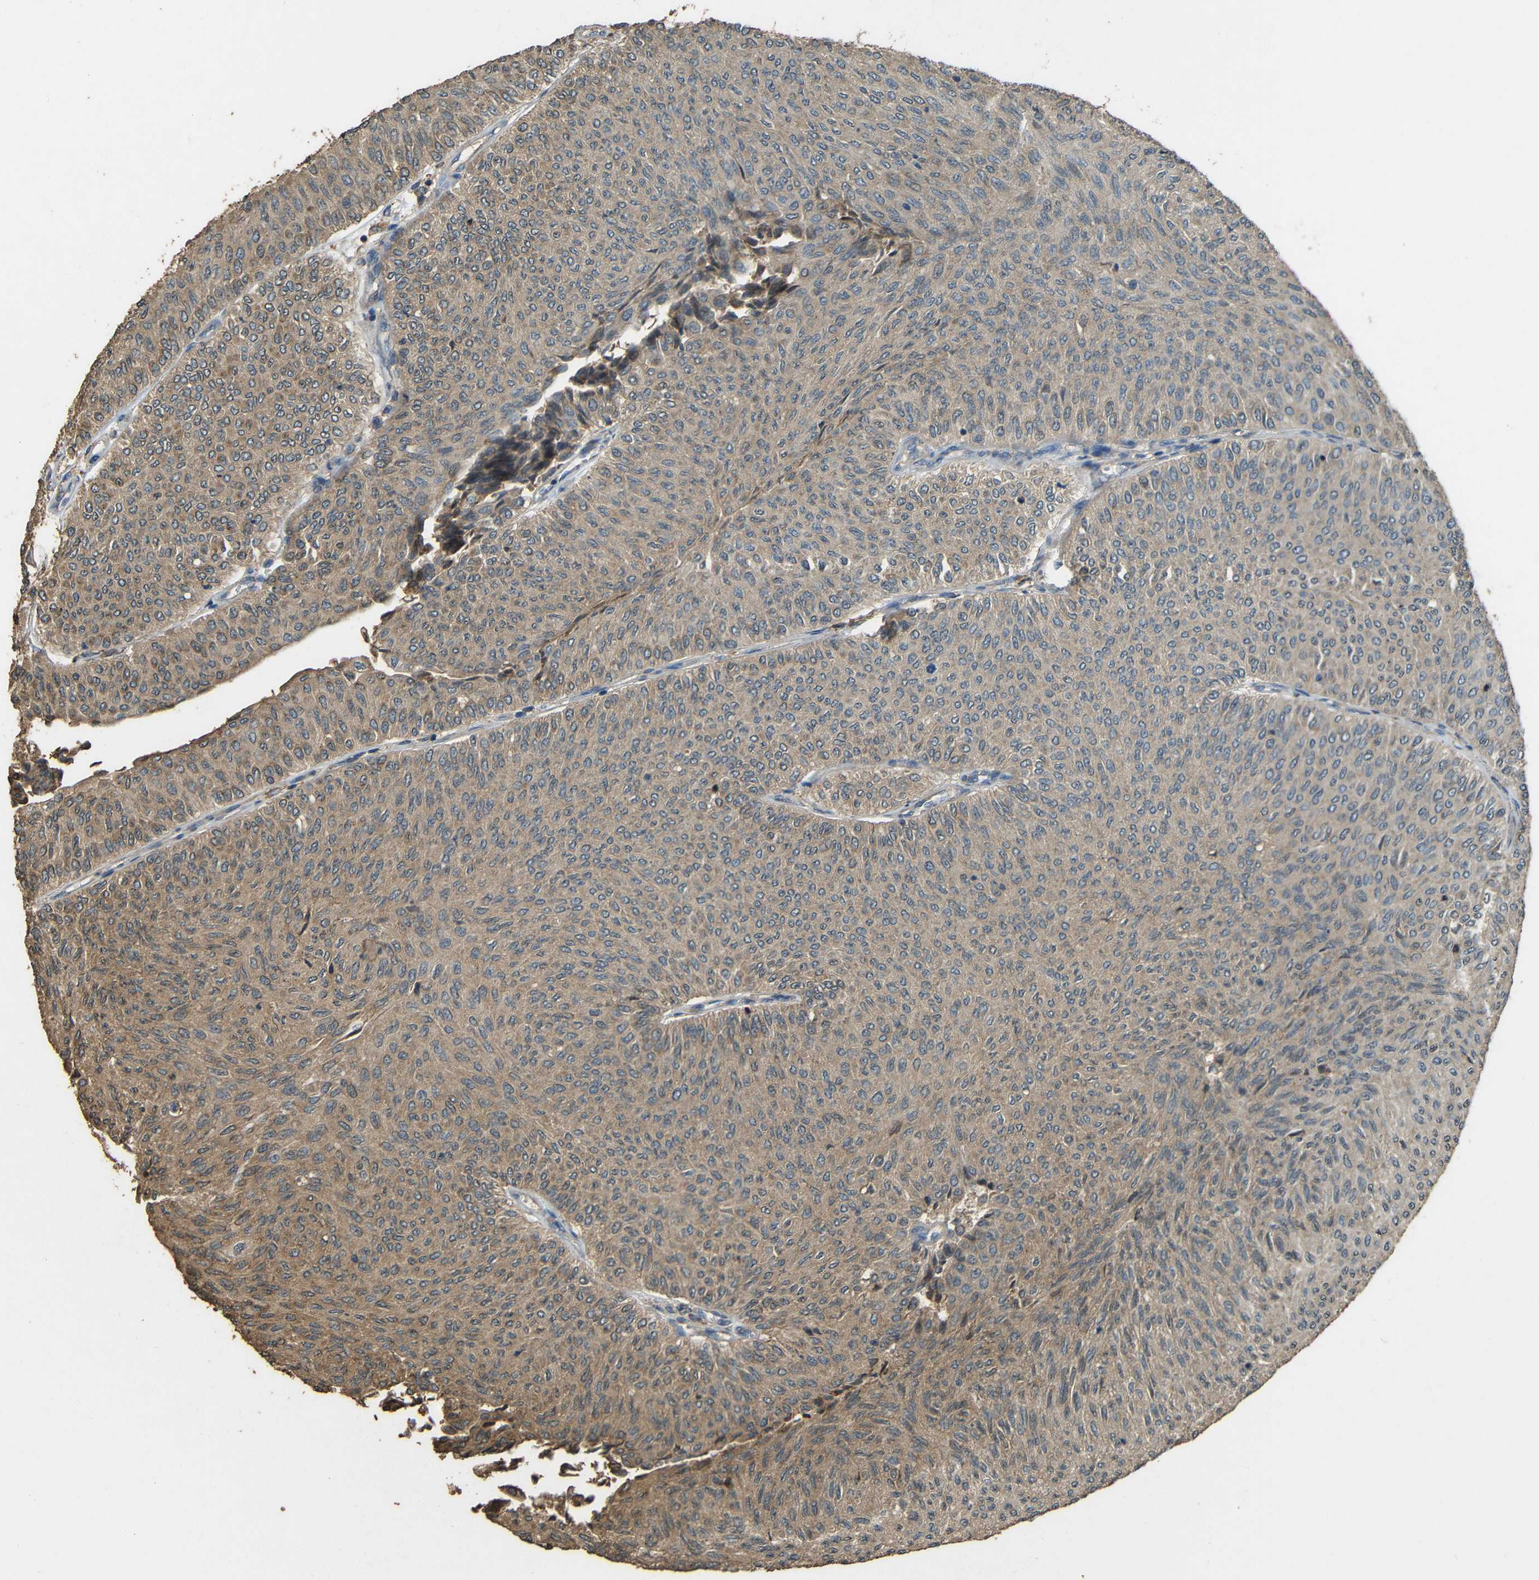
{"staining": {"intensity": "weak", "quantity": "25%-75%", "location": "cytoplasmic/membranous"}, "tissue": "urothelial cancer", "cell_type": "Tumor cells", "image_type": "cancer", "snomed": [{"axis": "morphology", "description": "Urothelial carcinoma, Low grade"}, {"axis": "topography", "description": "Urinary bladder"}], "caption": "Immunohistochemistry image of human urothelial carcinoma (low-grade) stained for a protein (brown), which demonstrates low levels of weak cytoplasmic/membranous staining in about 25%-75% of tumor cells.", "gene": "PDE5A", "patient": {"sex": "male", "age": 78}}